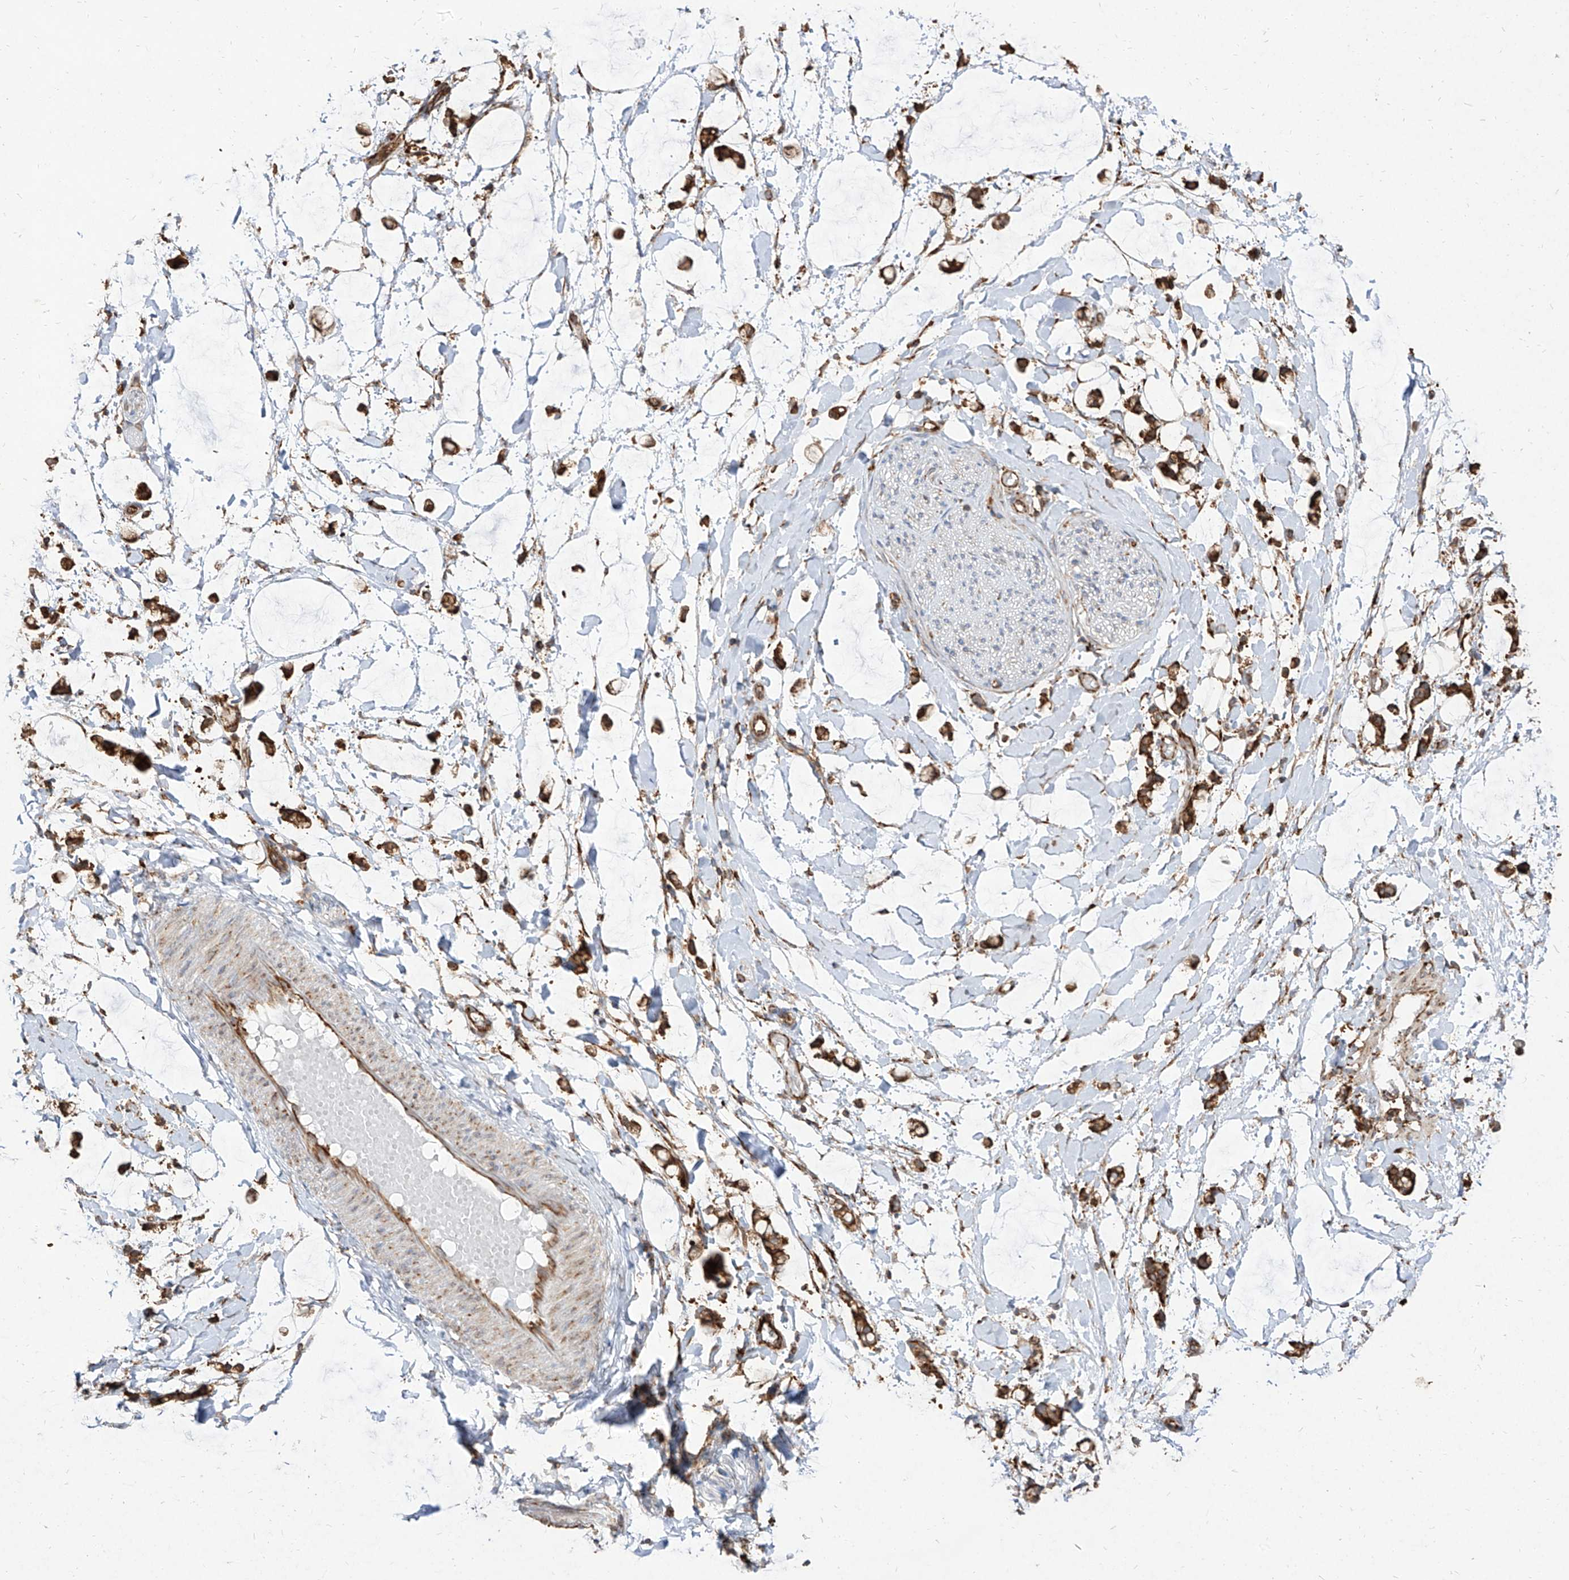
{"staining": {"intensity": "moderate", "quantity": "25%-75%", "location": "cytoplasmic/membranous"}, "tissue": "adipose tissue", "cell_type": "Adipocytes", "image_type": "normal", "snomed": [{"axis": "morphology", "description": "Normal tissue, NOS"}, {"axis": "morphology", "description": "Adenocarcinoma, NOS"}, {"axis": "topography", "description": "Colon"}, {"axis": "topography", "description": "Peripheral nerve tissue"}], "caption": "Normal adipose tissue displays moderate cytoplasmic/membranous positivity in about 25%-75% of adipocytes.", "gene": "RPS25", "patient": {"sex": "male", "age": 14}}